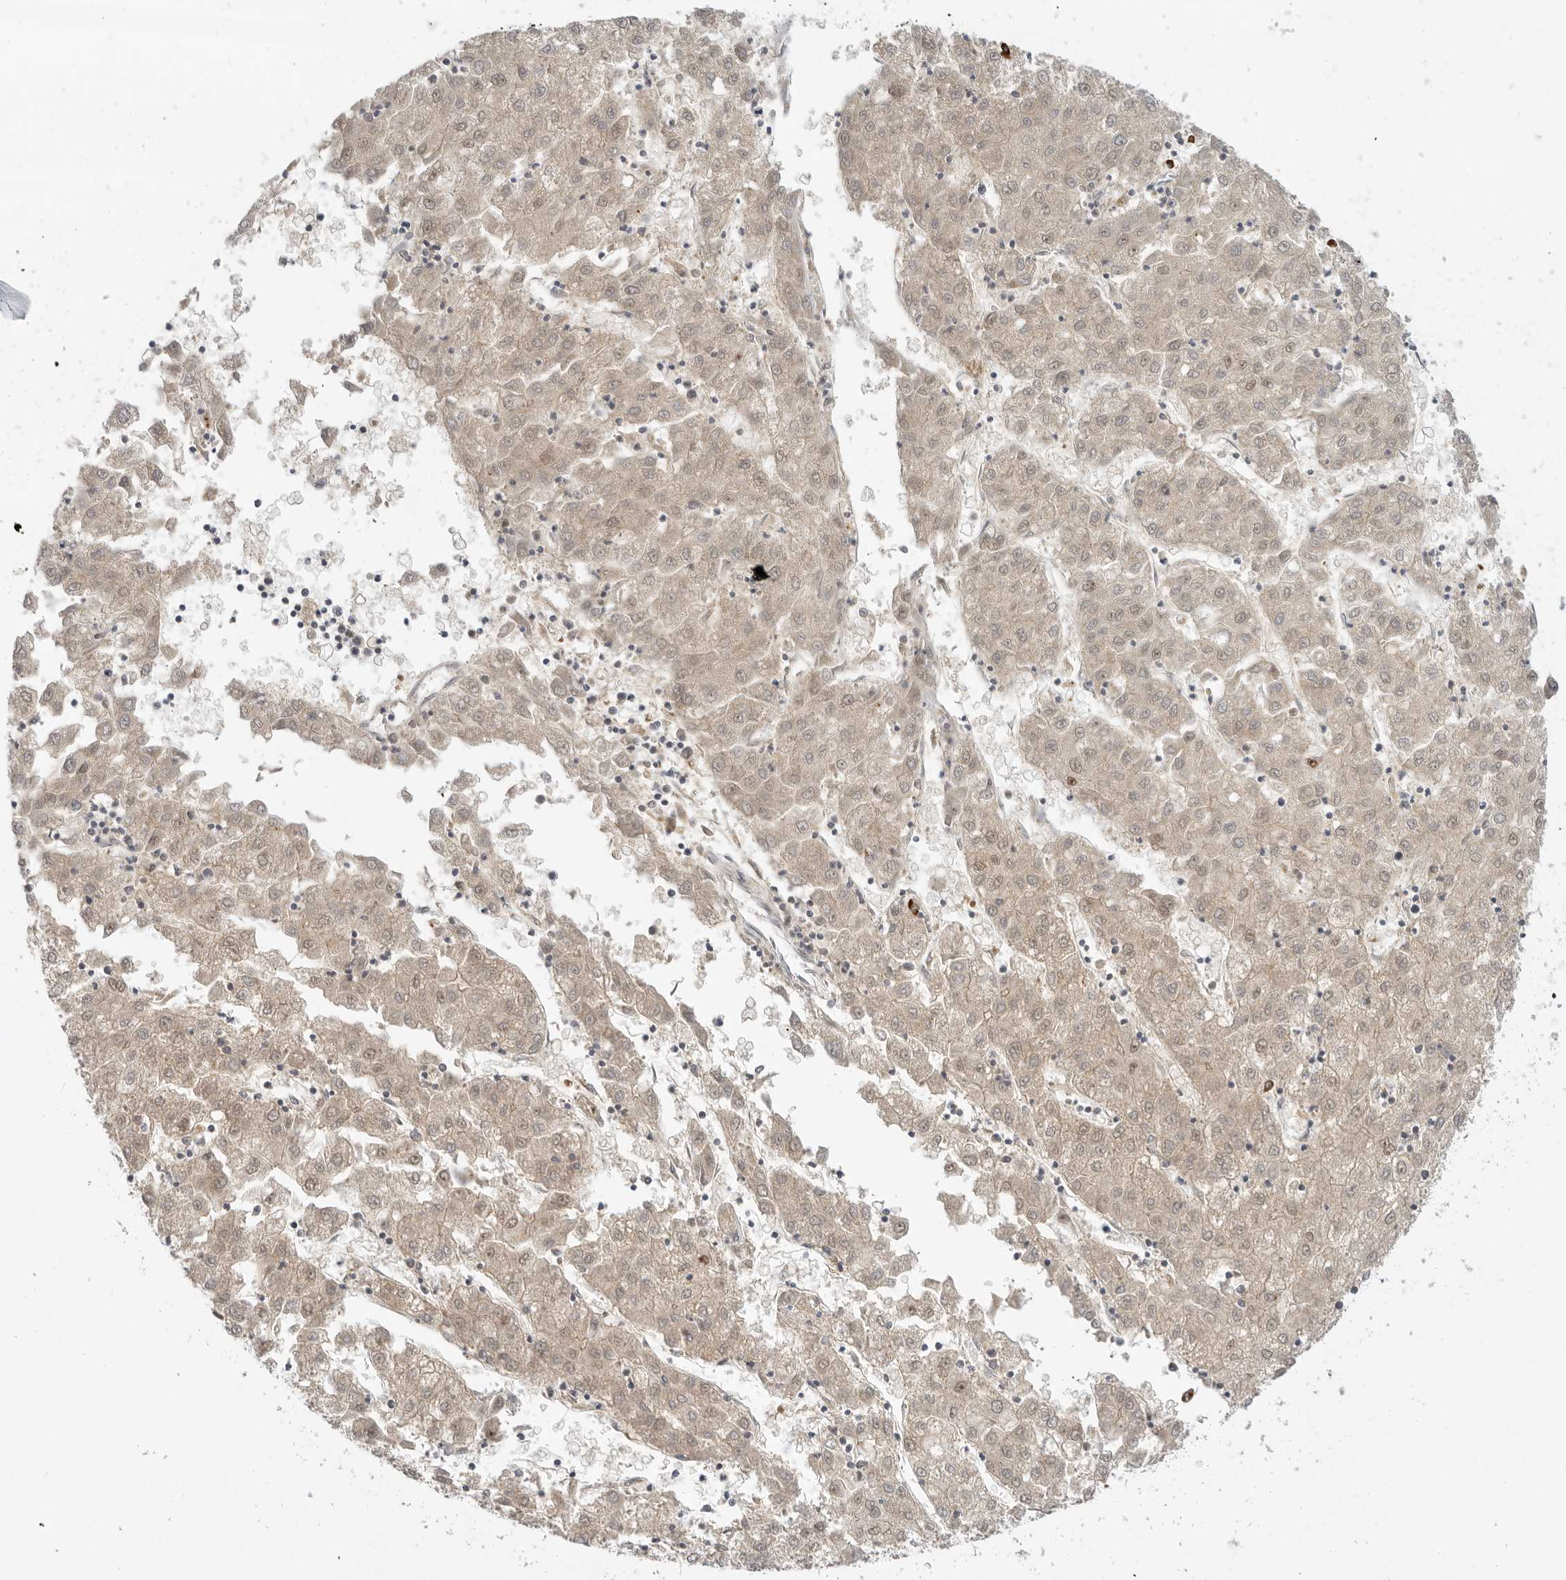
{"staining": {"intensity": "weak", "quantity": "25%-75%", "location": "cytoplasmic/membranous,nuclear"}, "tissue": "liver cancer", "cell_type": "Tumor cells", "image_type": "cancer", "snomed": [{"axis": "morphology", "description": "Carcinoma, Hepatocellular, NOS"}, {"axis": "topography", "description": "Liver"}], "caption": "About 25%-75% of tumor cells in human hepatocellular carcinoma (liver) exhibit weak cytoplasmic/membranous and nuclear protein expression as visualized by brown immunohistochemical staining.", "gene": "DCAF8", "patient": {"sex": "male", "age": 72}}